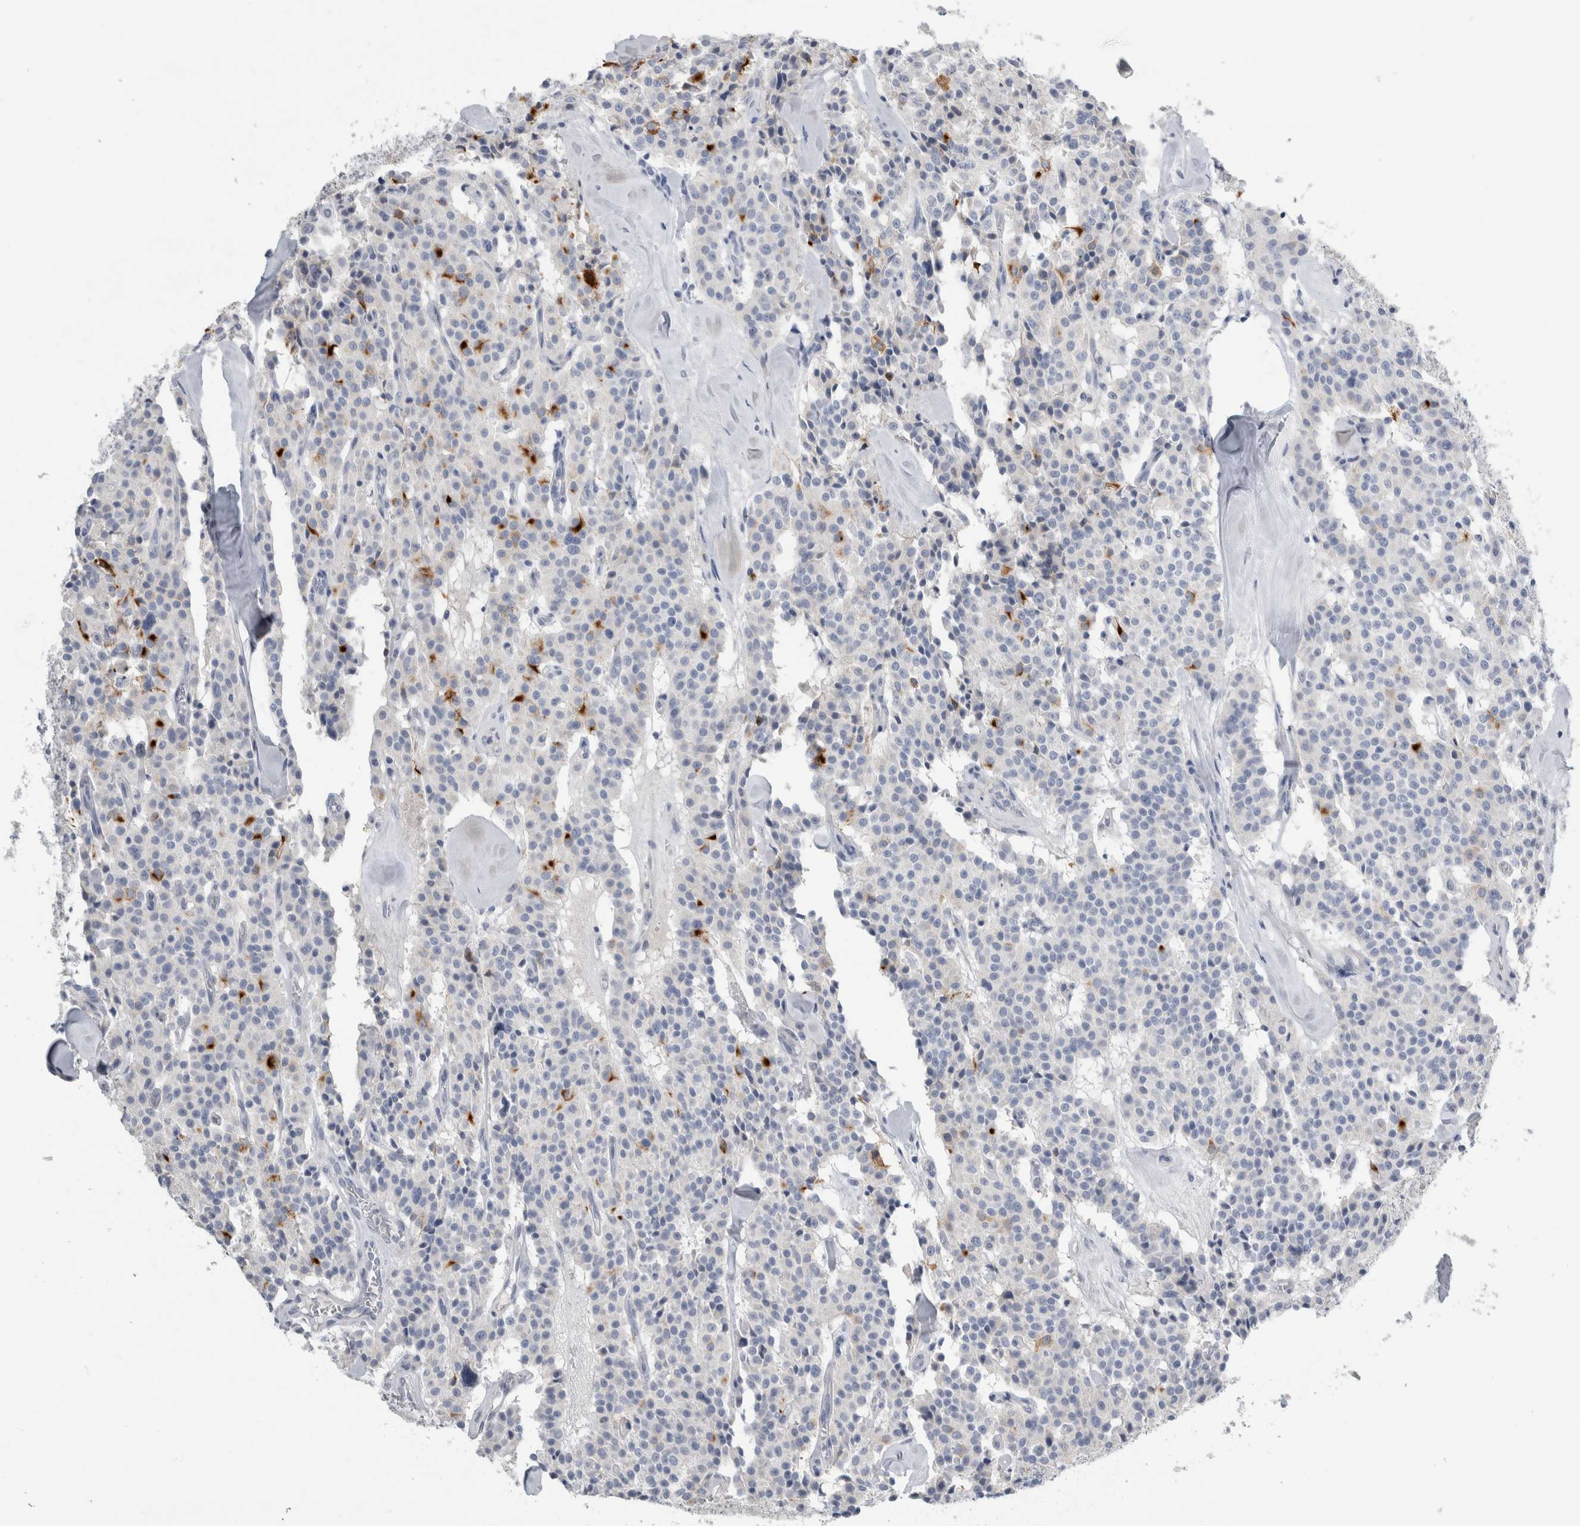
{"staining": {"intensity": "negative", "quantity": "none", "location": "none"}, "tissue": "carcinoid", "cell_type": "Tumor cells", "image_type": "cancer", "snomed": [{"axis": "morphology", "description": "Carcinoid, malignant, NOS"}, {"axis": "topography", "description": "Lung"}], "caption": "IHC photomicrograph of neoplastic tissue: human carcinoid stained with DAB displays no significant protein positivity in tumor cells.", "gene": "NEFM", "patient": {"sex": "male", "age": 30}}